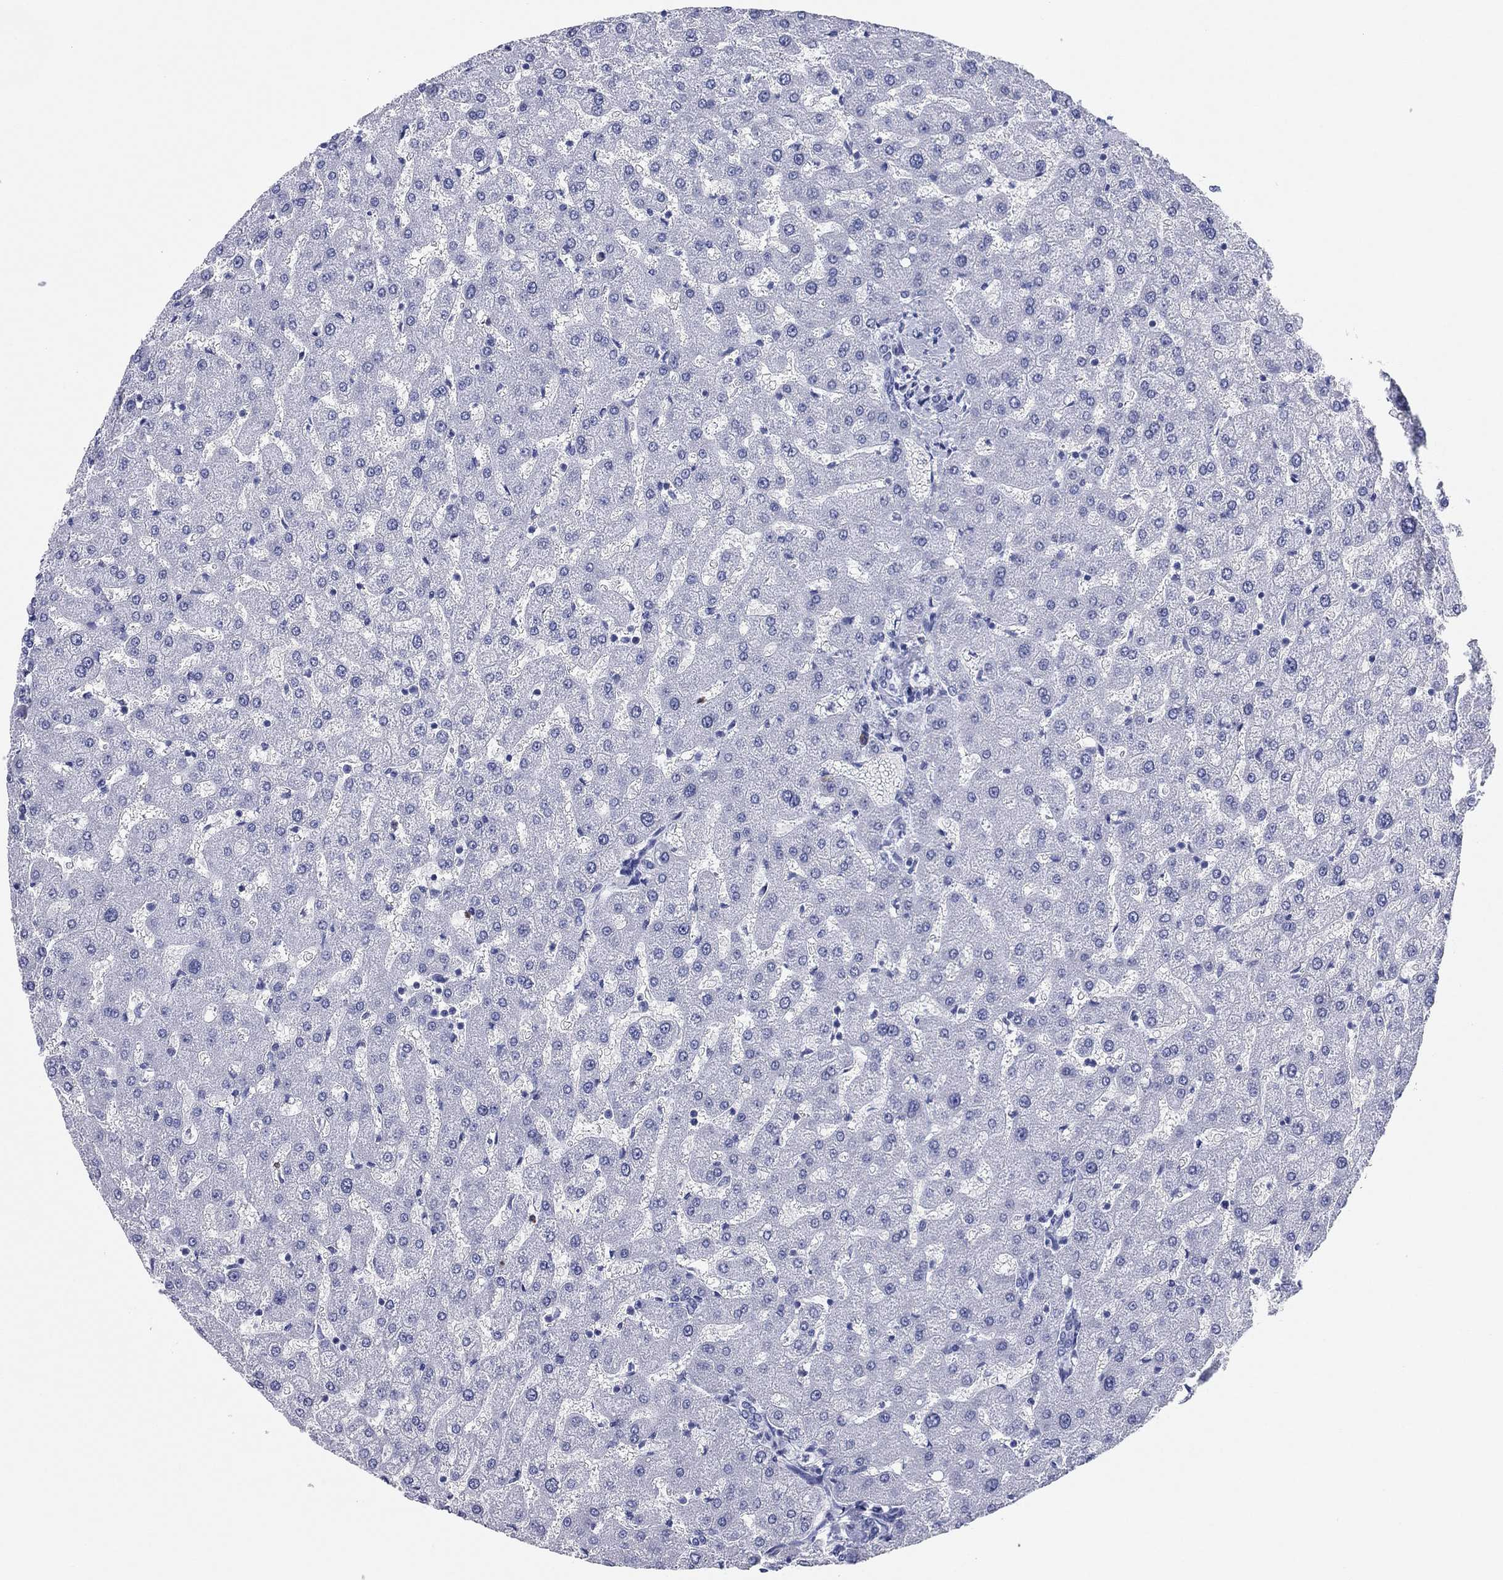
{"staining": {"intensity": "negative", "quantity": "none", "location": "none"}, "tissue": "liver", "cell_type": "Cholangiocytes", "image_type": "normal", "snomed": [{"axis": "morphology", "description": "Normal tissue, NOS"}, {"axis": "topography", "description": "Liver"}], "caption": "DAB (3,3'-diaminobenzidine) immunohistochemical staining of normal human liver reveals no significant staining in cholangiocytes. (Immunohistochemistry (ihc), brightfield microscopy, high magnification).", "gene": "CD79A", "patient": {"sex": "female", "age": 50}}